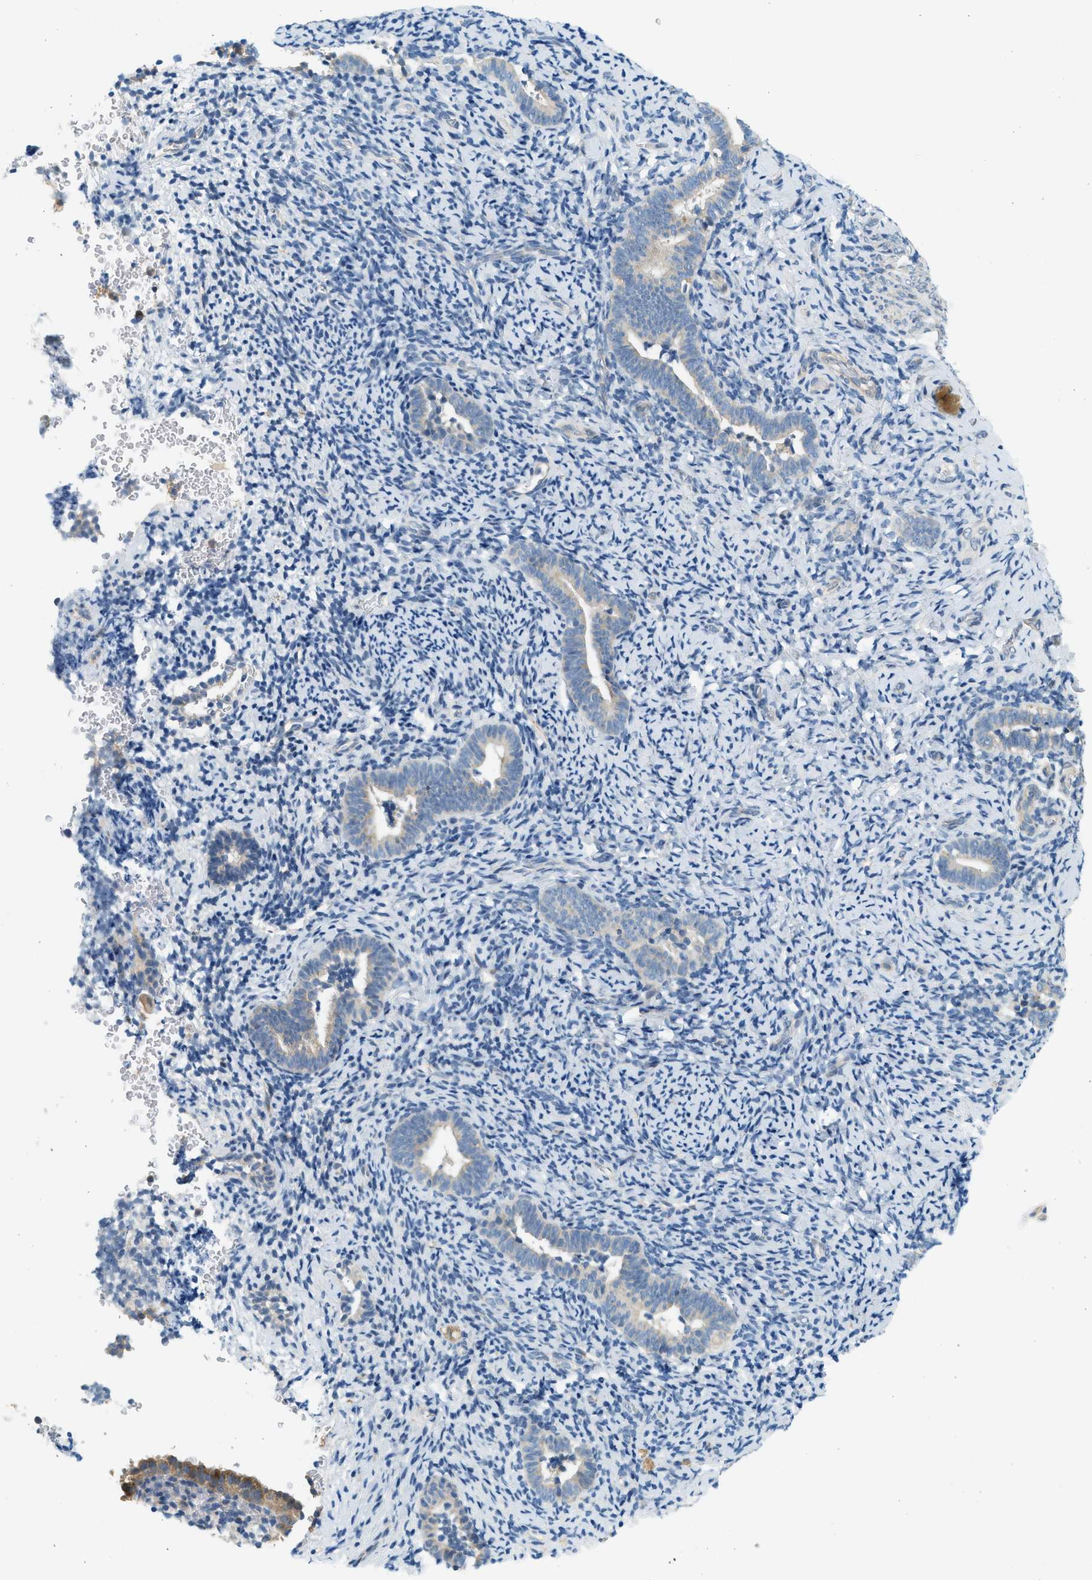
{"staining": {"intensity": "negative", "quantity": "none", "location": "none"}, "tissue": "endometrium", "cell_type": "Cells in endometrial stroma", "image_type": "normal", "snomed": [{"axis": "morphology", "description": "Normal tissue, NOS"}, {"axis": "topography", "description": "Endometrium"}], "caption": "This image is of unremarkable endometrium stained with IHC to label a protein in brown with the nuclei are counter-stained blue. There is no positivity in cells in endometrial stroma. (Brightfield microscopy of DAB immunohistochemistry (IHC) at high magnification).", "gene": "KDELR2", "patient": {"sex": "female", "age": 51}}